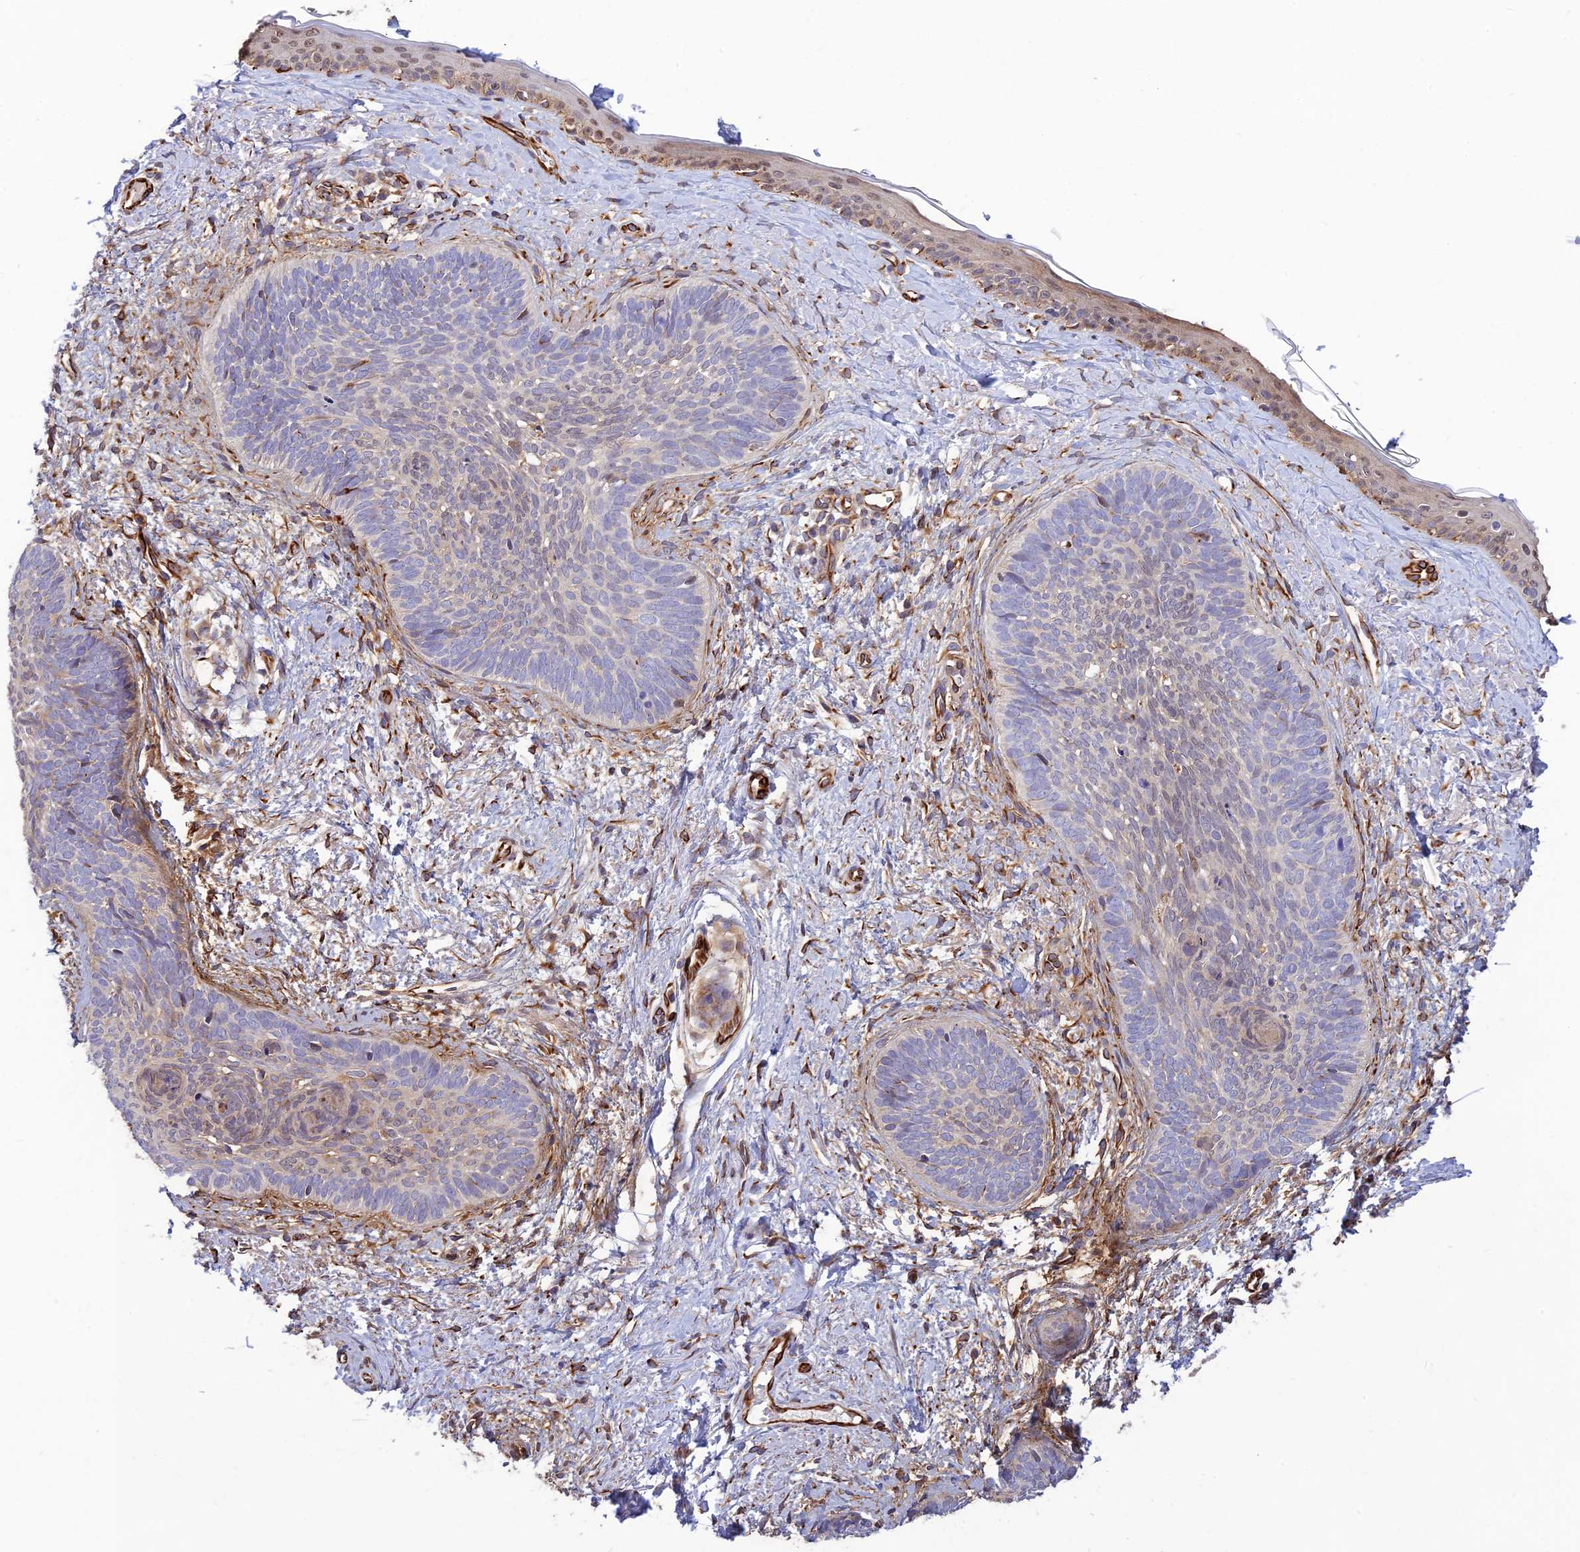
{"staining": {"intensity": "weak", "quantity": "<25%", "location": "cytoplasmic/membranous"}, "tissue": "skin cancer", "cell_type": "Tumor cells", "image_type": "cancer", "snomed": [{"axis": "morphology", "description": "Basal cell carcinoma"}, {"axis": "topography", "description": "Skin"}], "caption": "Micrograph shows no significant protein positivity in tumor cells of skin cancer (basal cell carcinoma).", "gene": "ST8SIA5", "patient": {"sex": "female", "age": 81}}